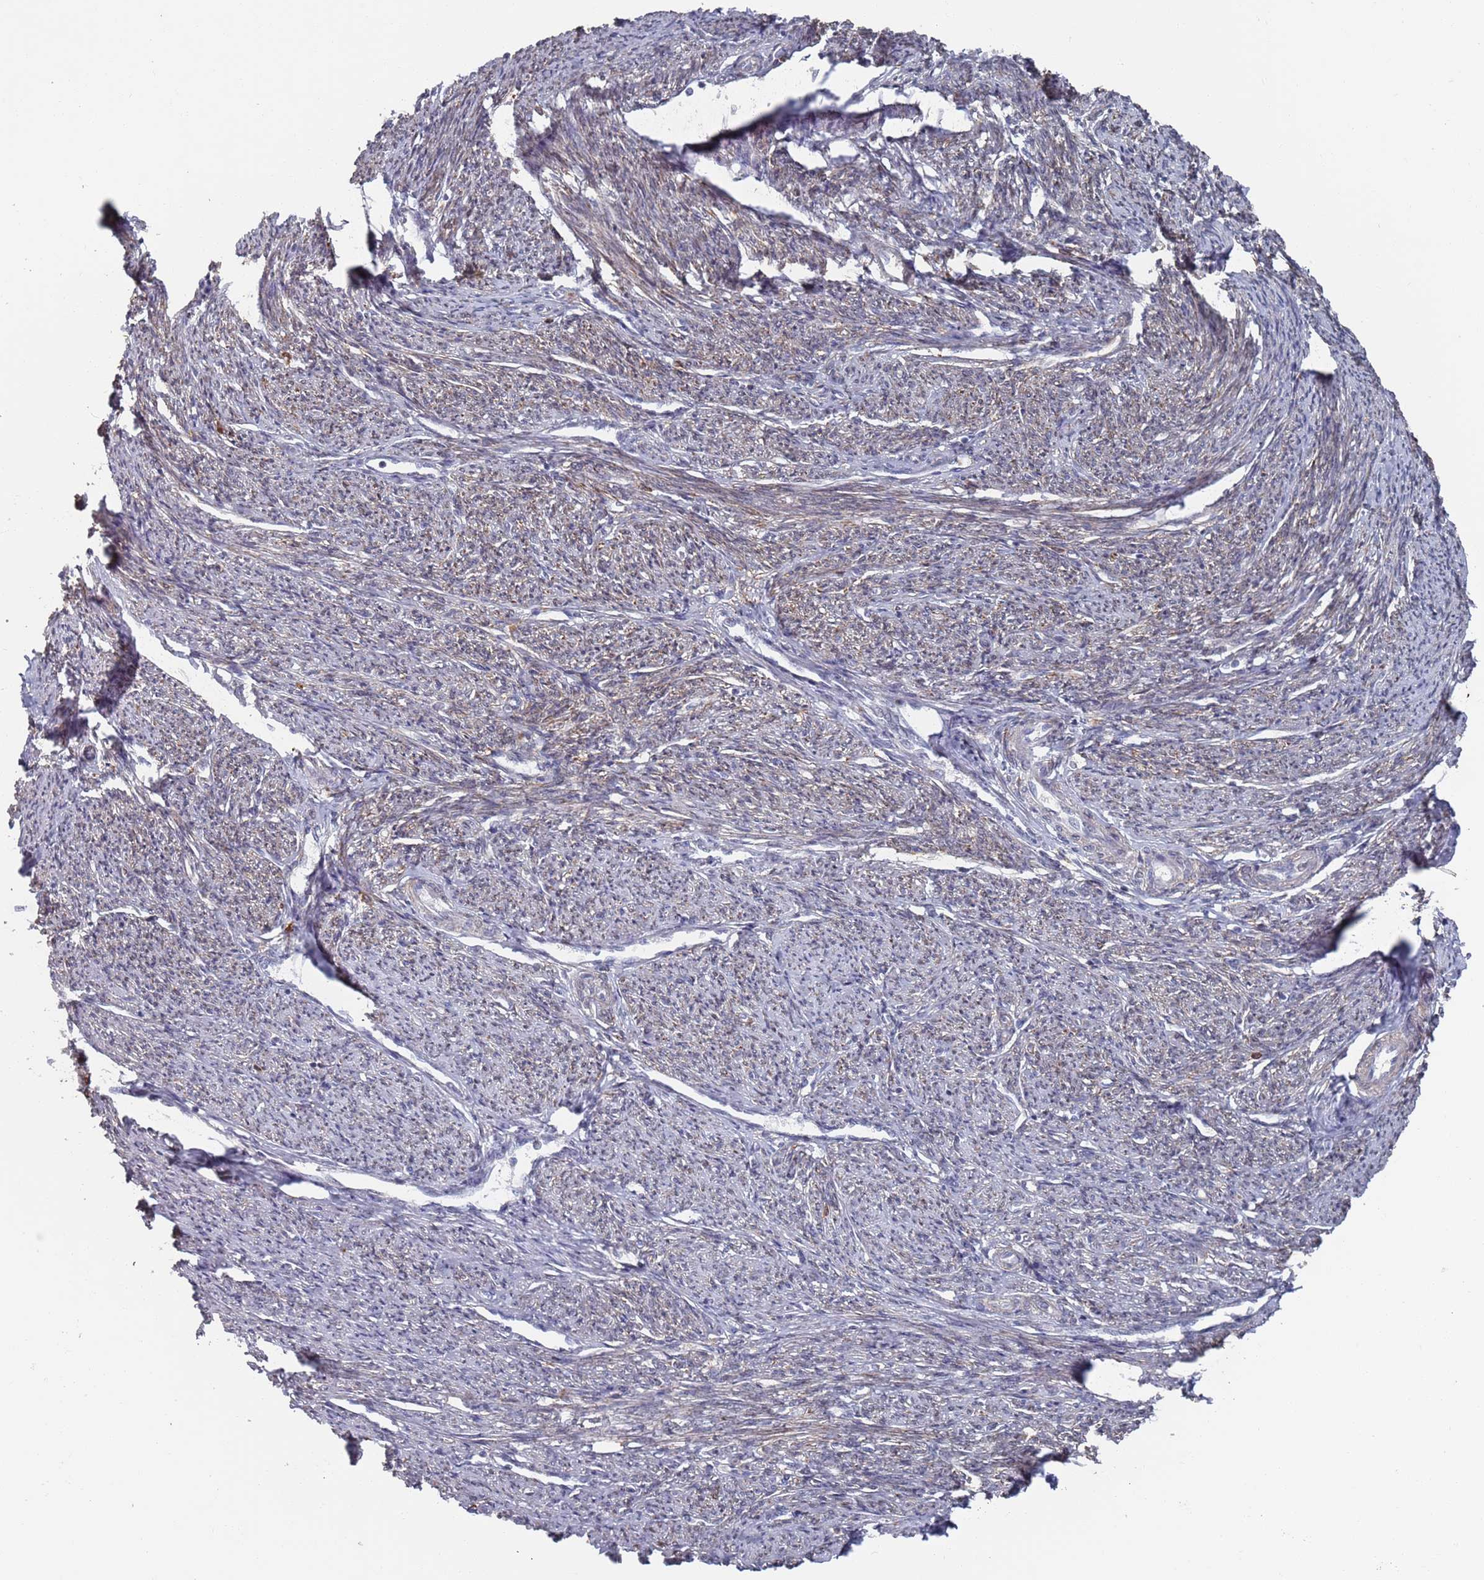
{"staining": {"intensity": "weak", "quantity": "25%-75%", "location": "cytoplasmic/membranous"}, "tissue": "smooth muscle", "cell_type": "Smooth muscle cells", "image_type": "normal", "snomed": [{"axis": "morphology", "description": "Normal tissue, NOS"}, {"axis": "topography", "description": "Smooth muscle"}, {"axis": "topography", "description": "Uterus"}], "caption": "Immunohistochemical staining of benign human smooth muscle shows low levels of weak cytoplasmic/membranous staining in about 25%-75% of smooth muscle cells.", "gene": "DGKD", "patient": {"sex": "female", "age": 59}}